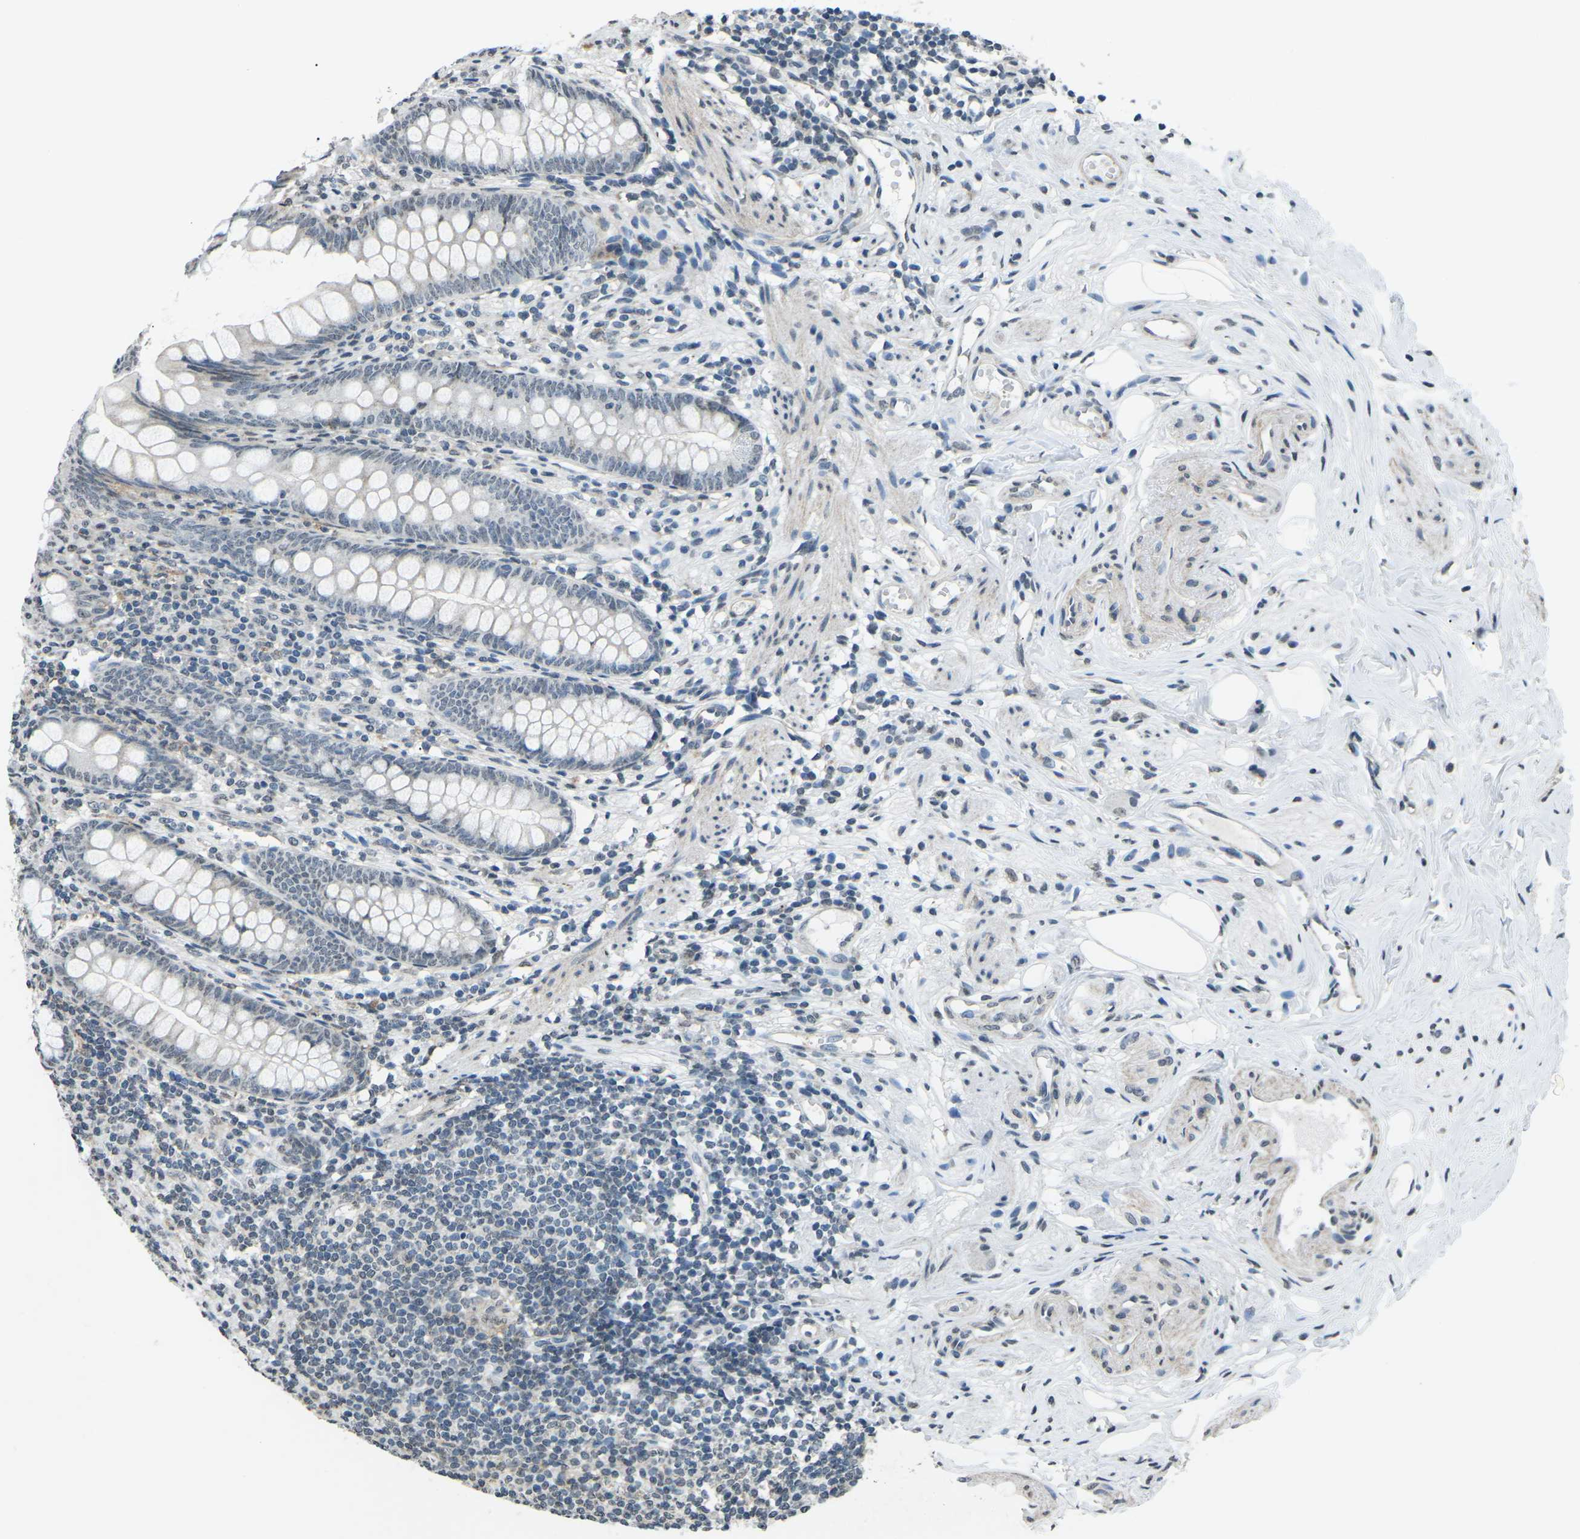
{"staining": {"intensity": "weak", "quantity": "<25%", "location": "cytoplasmic/membranous"}, "tissue": "appendix", "cell_type": "Glandular cells", "image_type": "normal", "snomed": [{"axis": "morphology", "description": "Normal tissue, NOS"}, {"axis": "topography", "description": "Appendix"}], "caption": "The histopathology image reveals no staining of glandular cells in unremarkable appendix. Nuclei are stained in blue.", "gene": "TFR2", "patient": {"sex": "female", "age": 77}}